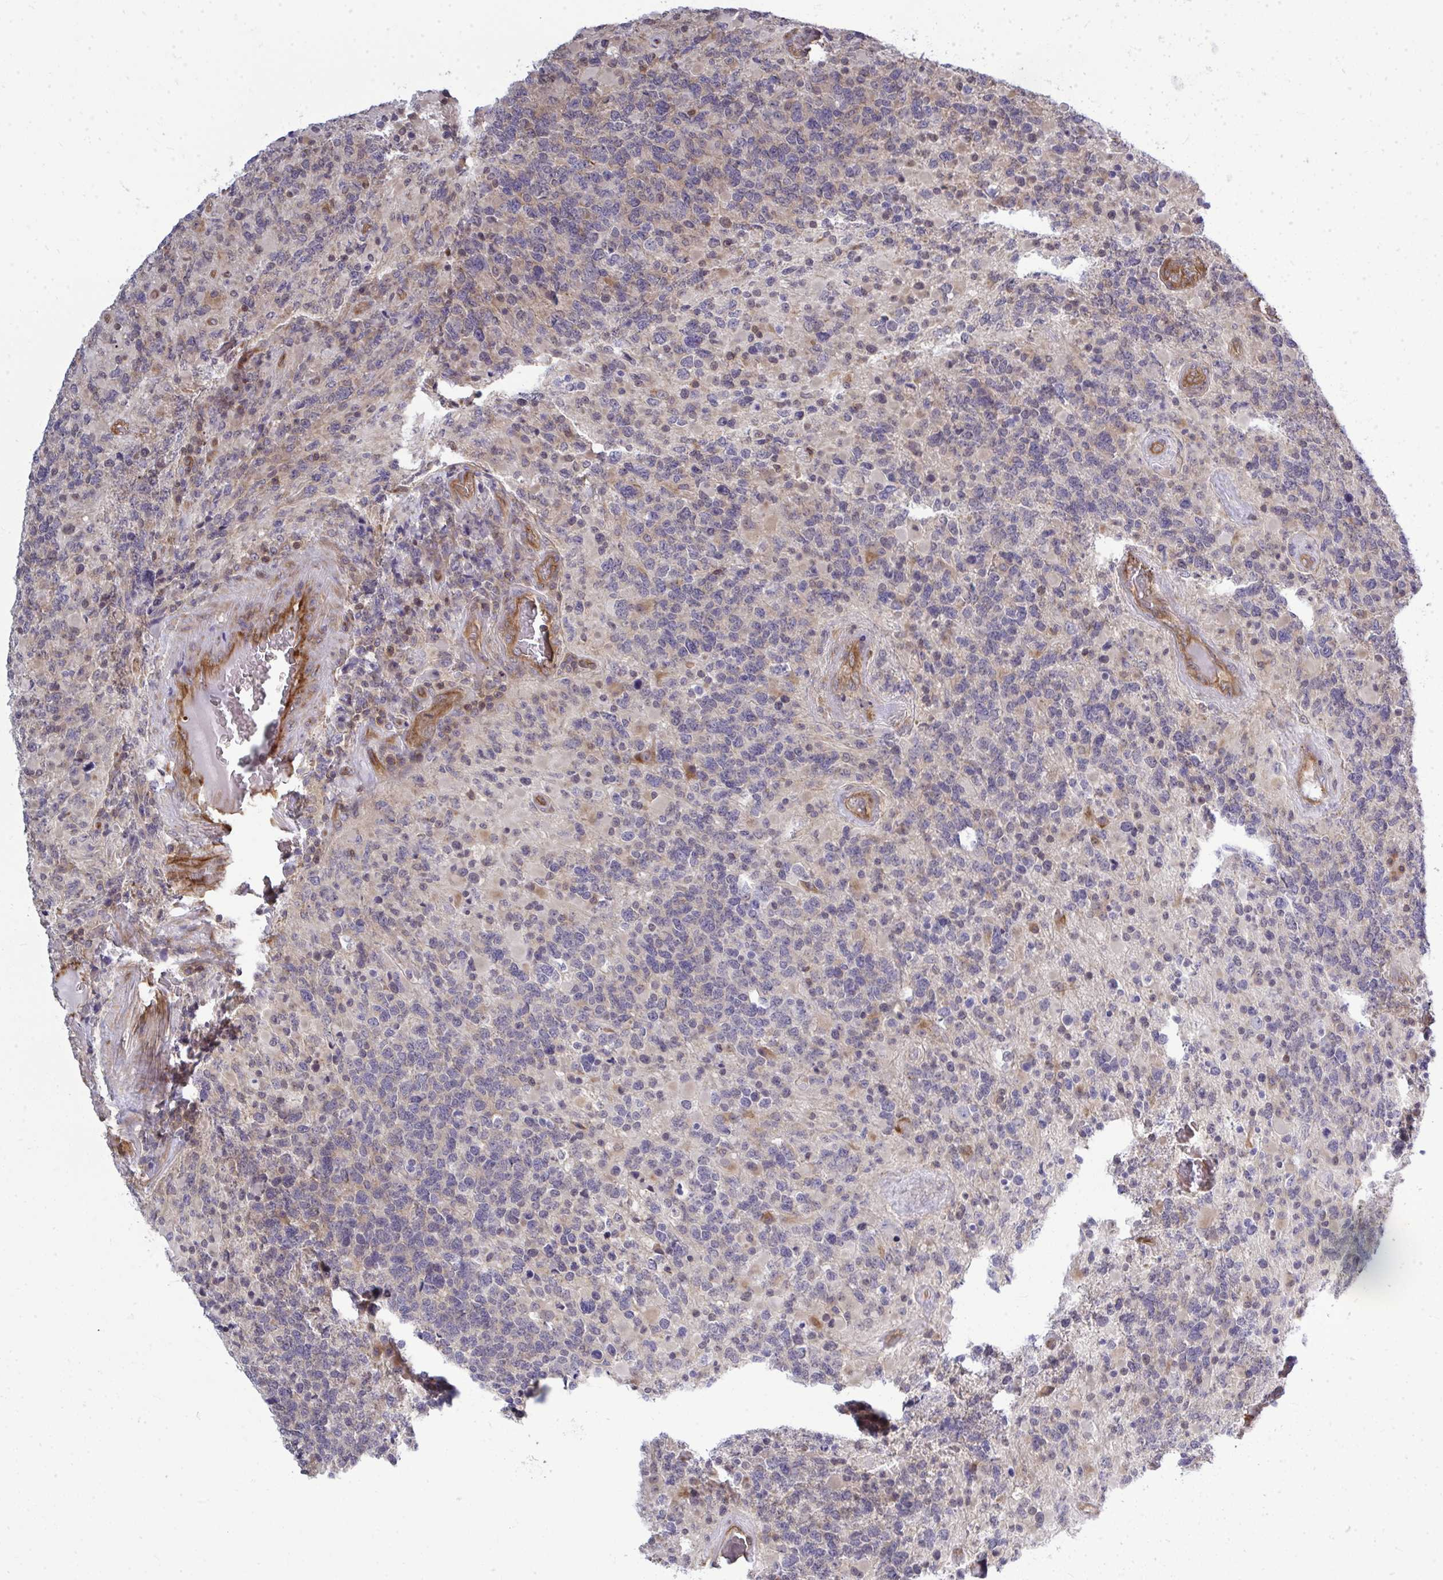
{"staining": {"intensity": "weak", "quantity": "25%-75%", "location": "cytoplasmic/membranous"}, "tissue": "glioma", "cell_type": "Tumor cells", "image_type": "cancer", "snomed": [{"axis": "morphology", "description": "Glioma, malignant, High grade"}, {"axis": "topography", "description": "Brain"}], "caption": "Glioma stained with immunohistochemistry exhibits weak cytoplasmic/membranous positivity in about 25%-75% of tumor cells.", "gene": "FUT10", "patient": {"sex": "female", "age": 40}}